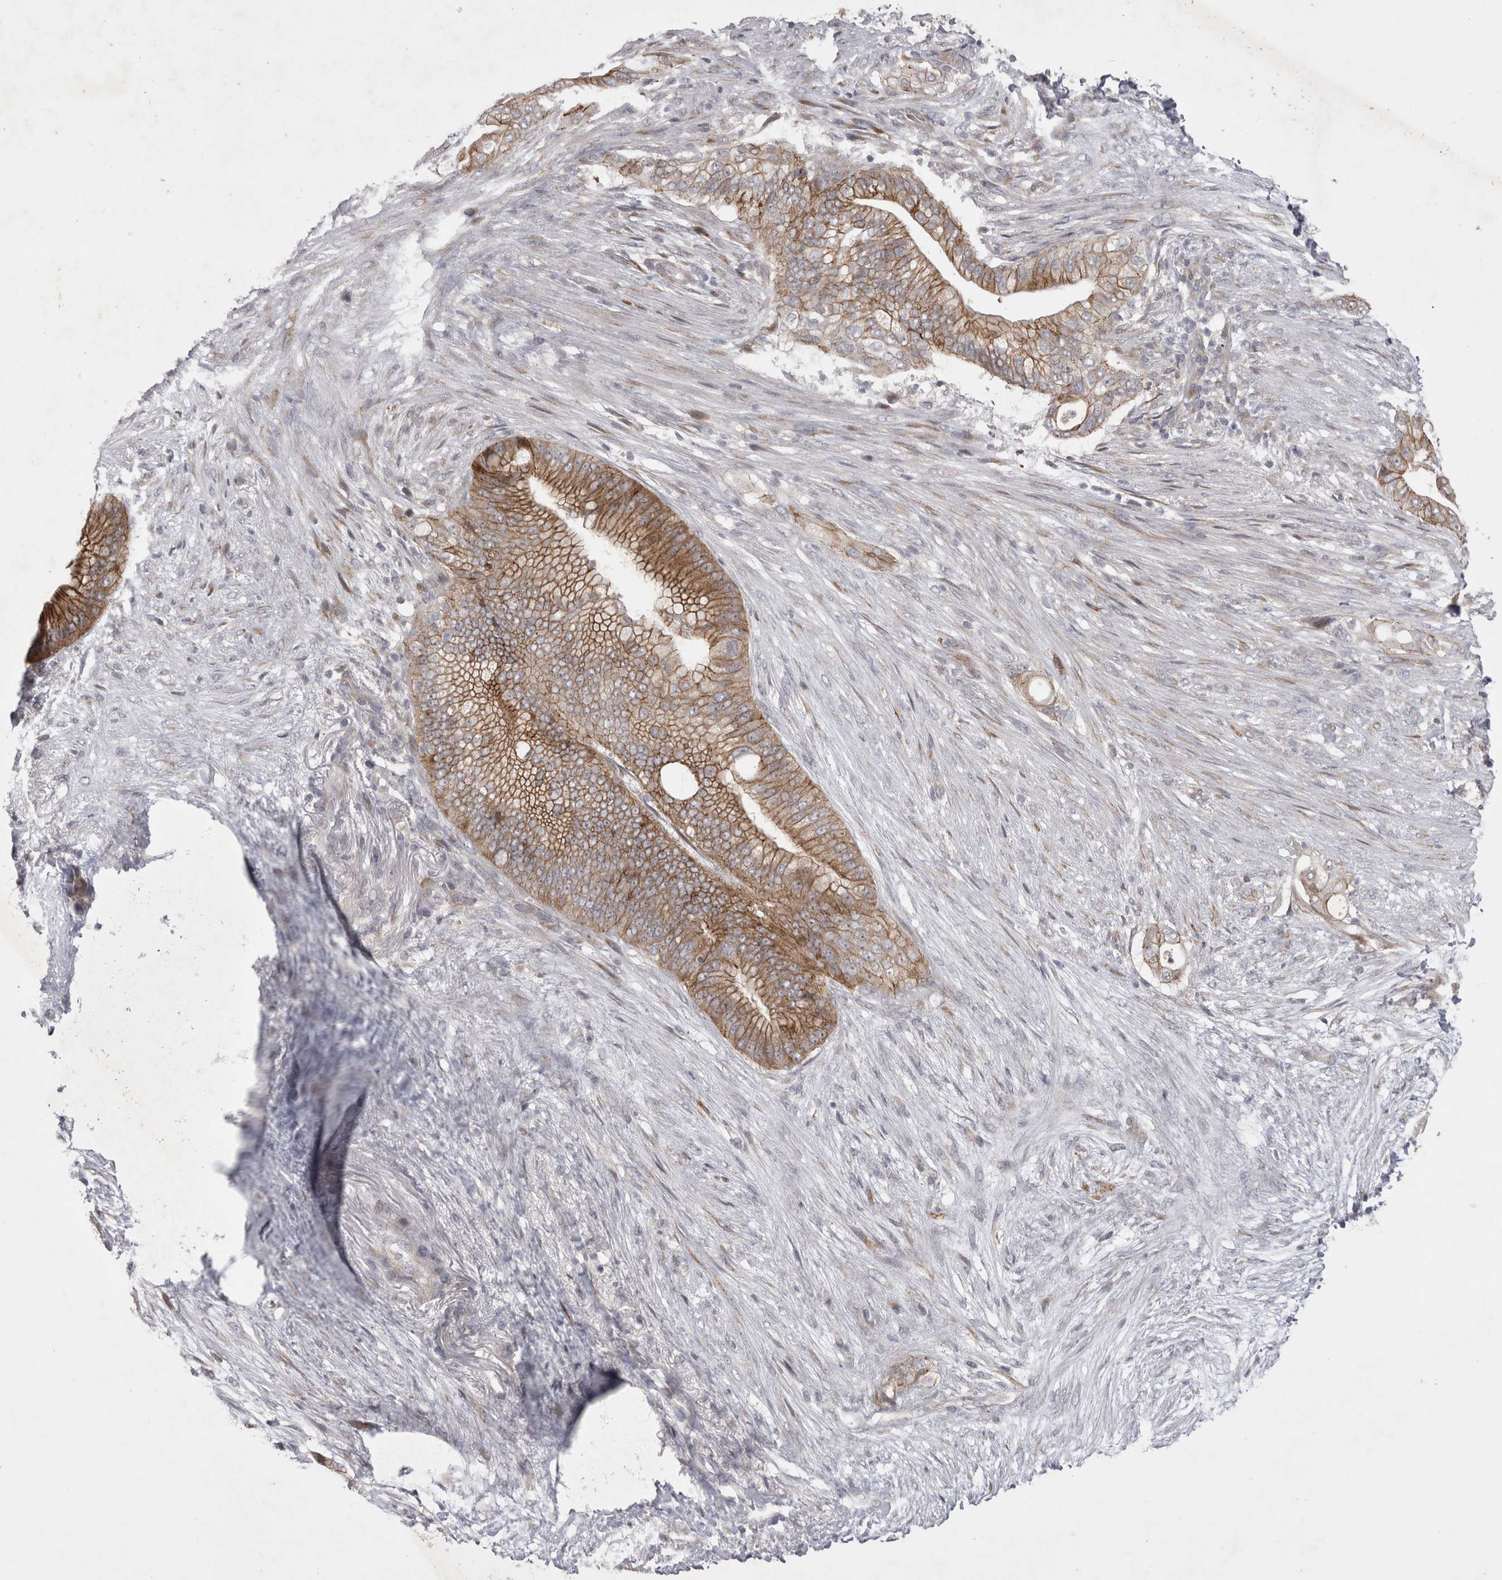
{"staining": {"intensity": "moderate", "quantity": ">75%", "location": "cytoplasmic/membranous"}, "tissue": "pancreatic cancer", "cell_type": "Tumor cells", "image_type": "cancer", "snomed": [{"axis": "morphology", "description": "Adenocarcinoma, NOS"}, {"axis": "topography", "description": "Pancreas"}], "caption": "About >75% of tumor cells in pancreatic adenocarcinoma show moderate cytoplasmic/membranous protein positivity as visualized by brown immunohistochemical staining.", "gene": "NENF", "patient": {"sex": "male", "age": 53}}